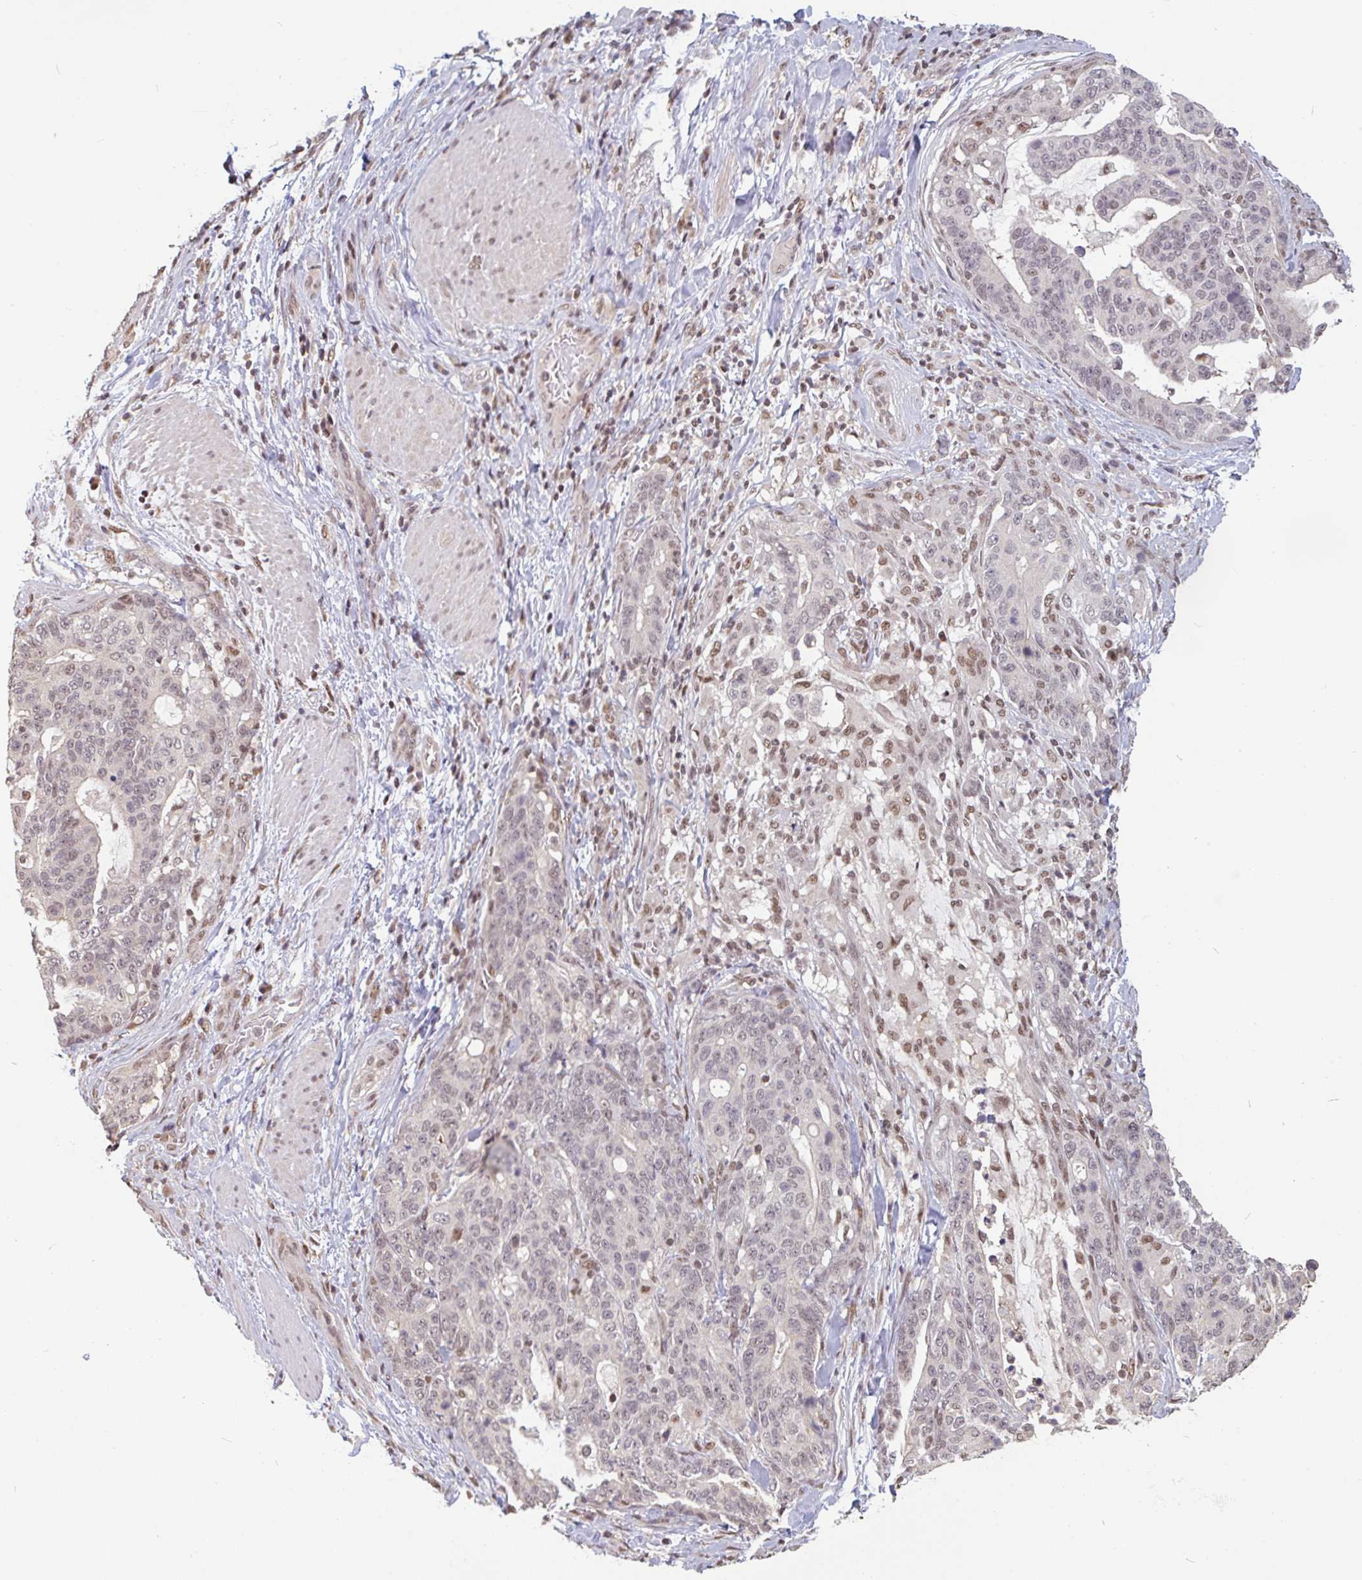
{"staining": {"intensity": "weak", "quantity": "25%-75%", "location": "nuclear"}, "tissue": "stomach cancer", "cell_type": "Tumor cells", "image_type": "cancer", "snomed": [{"axis": "morphology", "description": "Normal tissue, NOS"}, {"axis": "morphology", "description": "Adenocarcinoma, NOS"}, {"axis": "topography", "description": "Stomach"}], "caption": "Brown immunohistochemical staining in human adenocarcinoma (stomach) displays weak nuclear staining in about 25%-75% of tumor cells.", "gene": "DR1", "patient": {"sex": "female", "age": 64}}